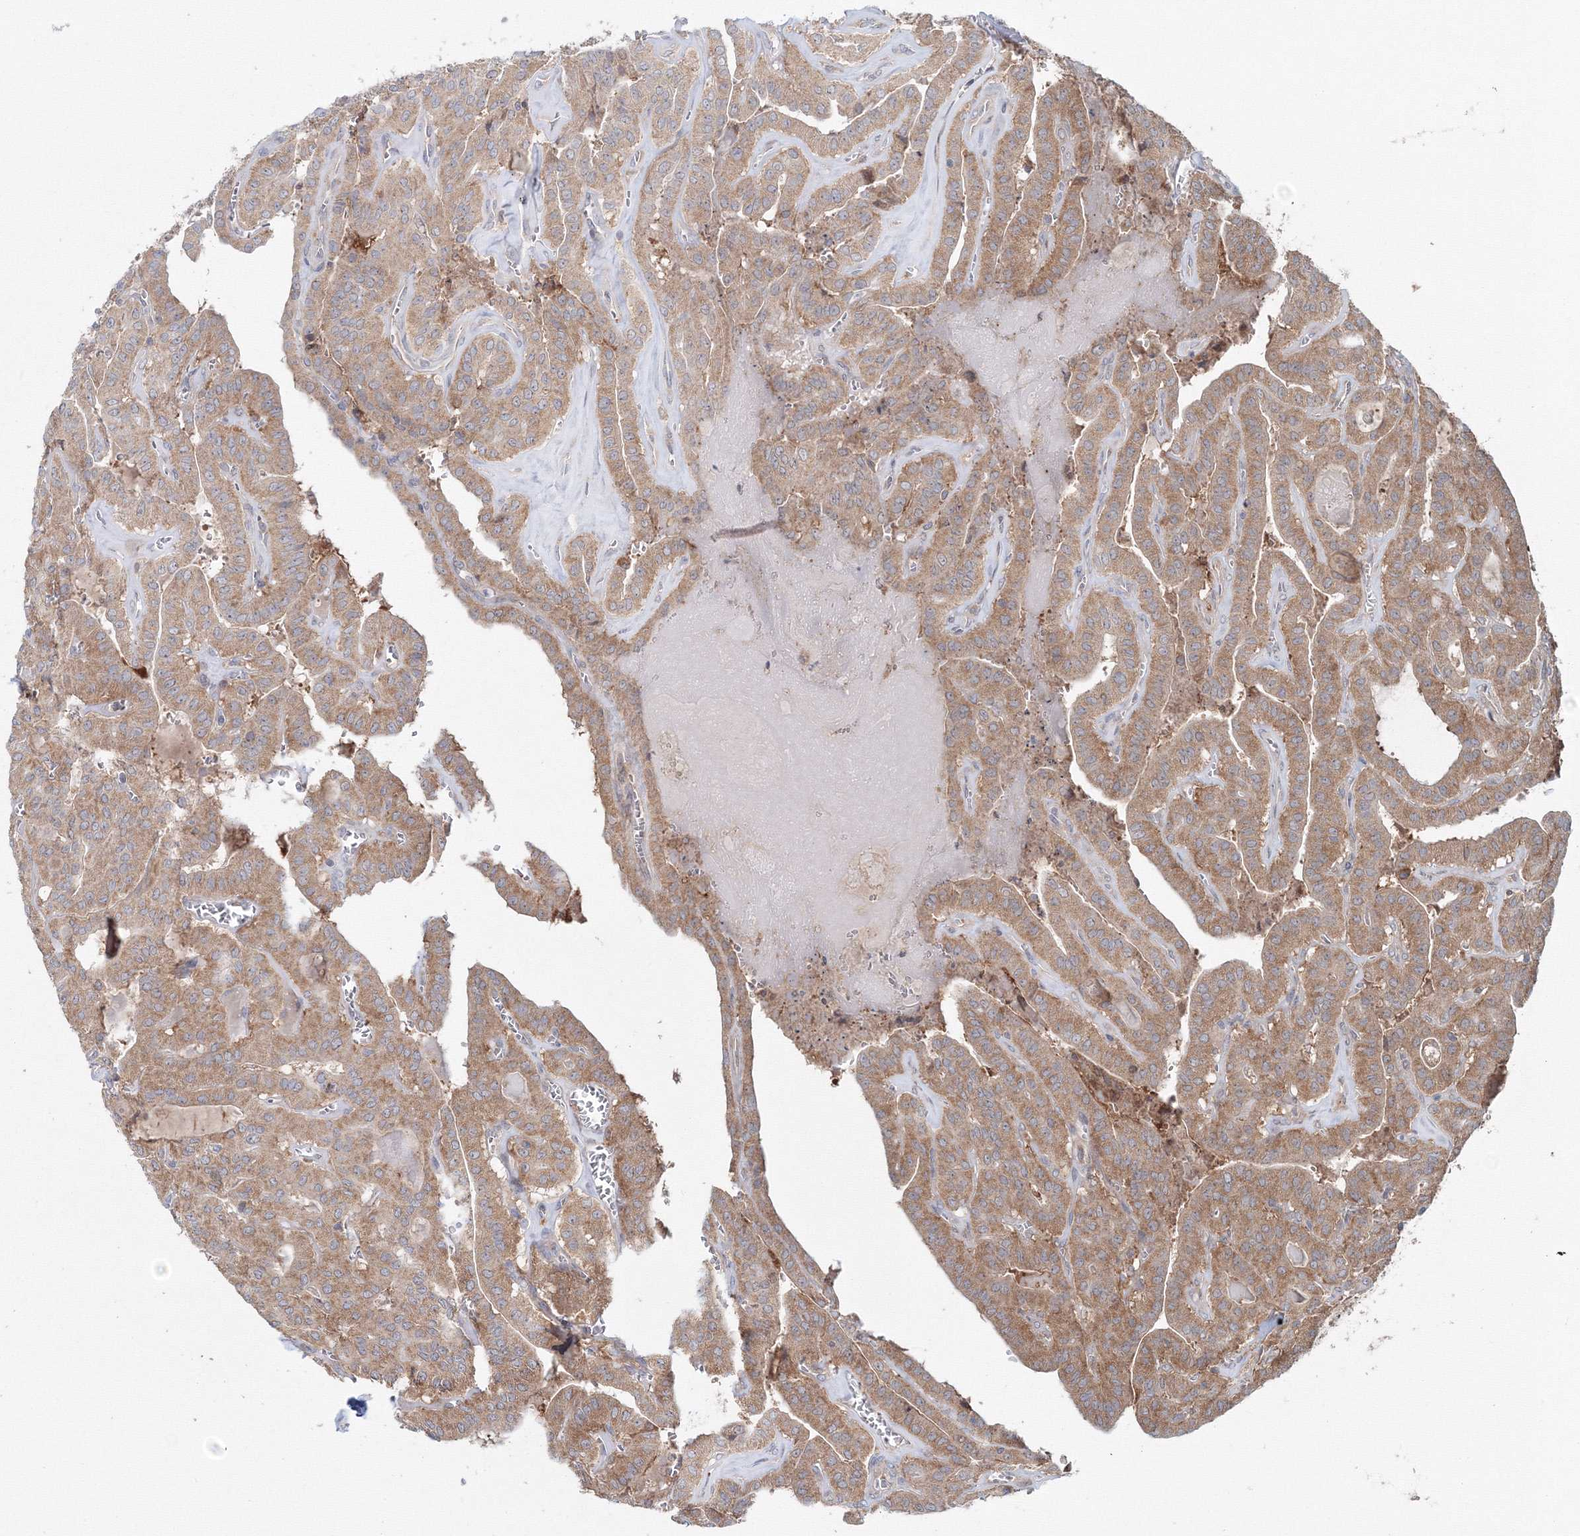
{"staining": {"intensity": "moderate", "quantity": ">75%", "location": "cytoplasmic/membranous"}, "tissue": "thyroid cancer", "cell_type": "Tumor cells", "image_type": "cancer", "snomed": [{"axis": "morphology", "description": "Papillary adenocarcinoma, NOS"}, {"axis": "topography", "description": "Thyroid gland"}], "caption": "IHC of thyroid cancer shows medium levels of moderate cytoplasmic/membranous positivity in approximately >75% of tumor cells.", "gene": "PEX13", "patient": {"sex": "male", "age": 52}}